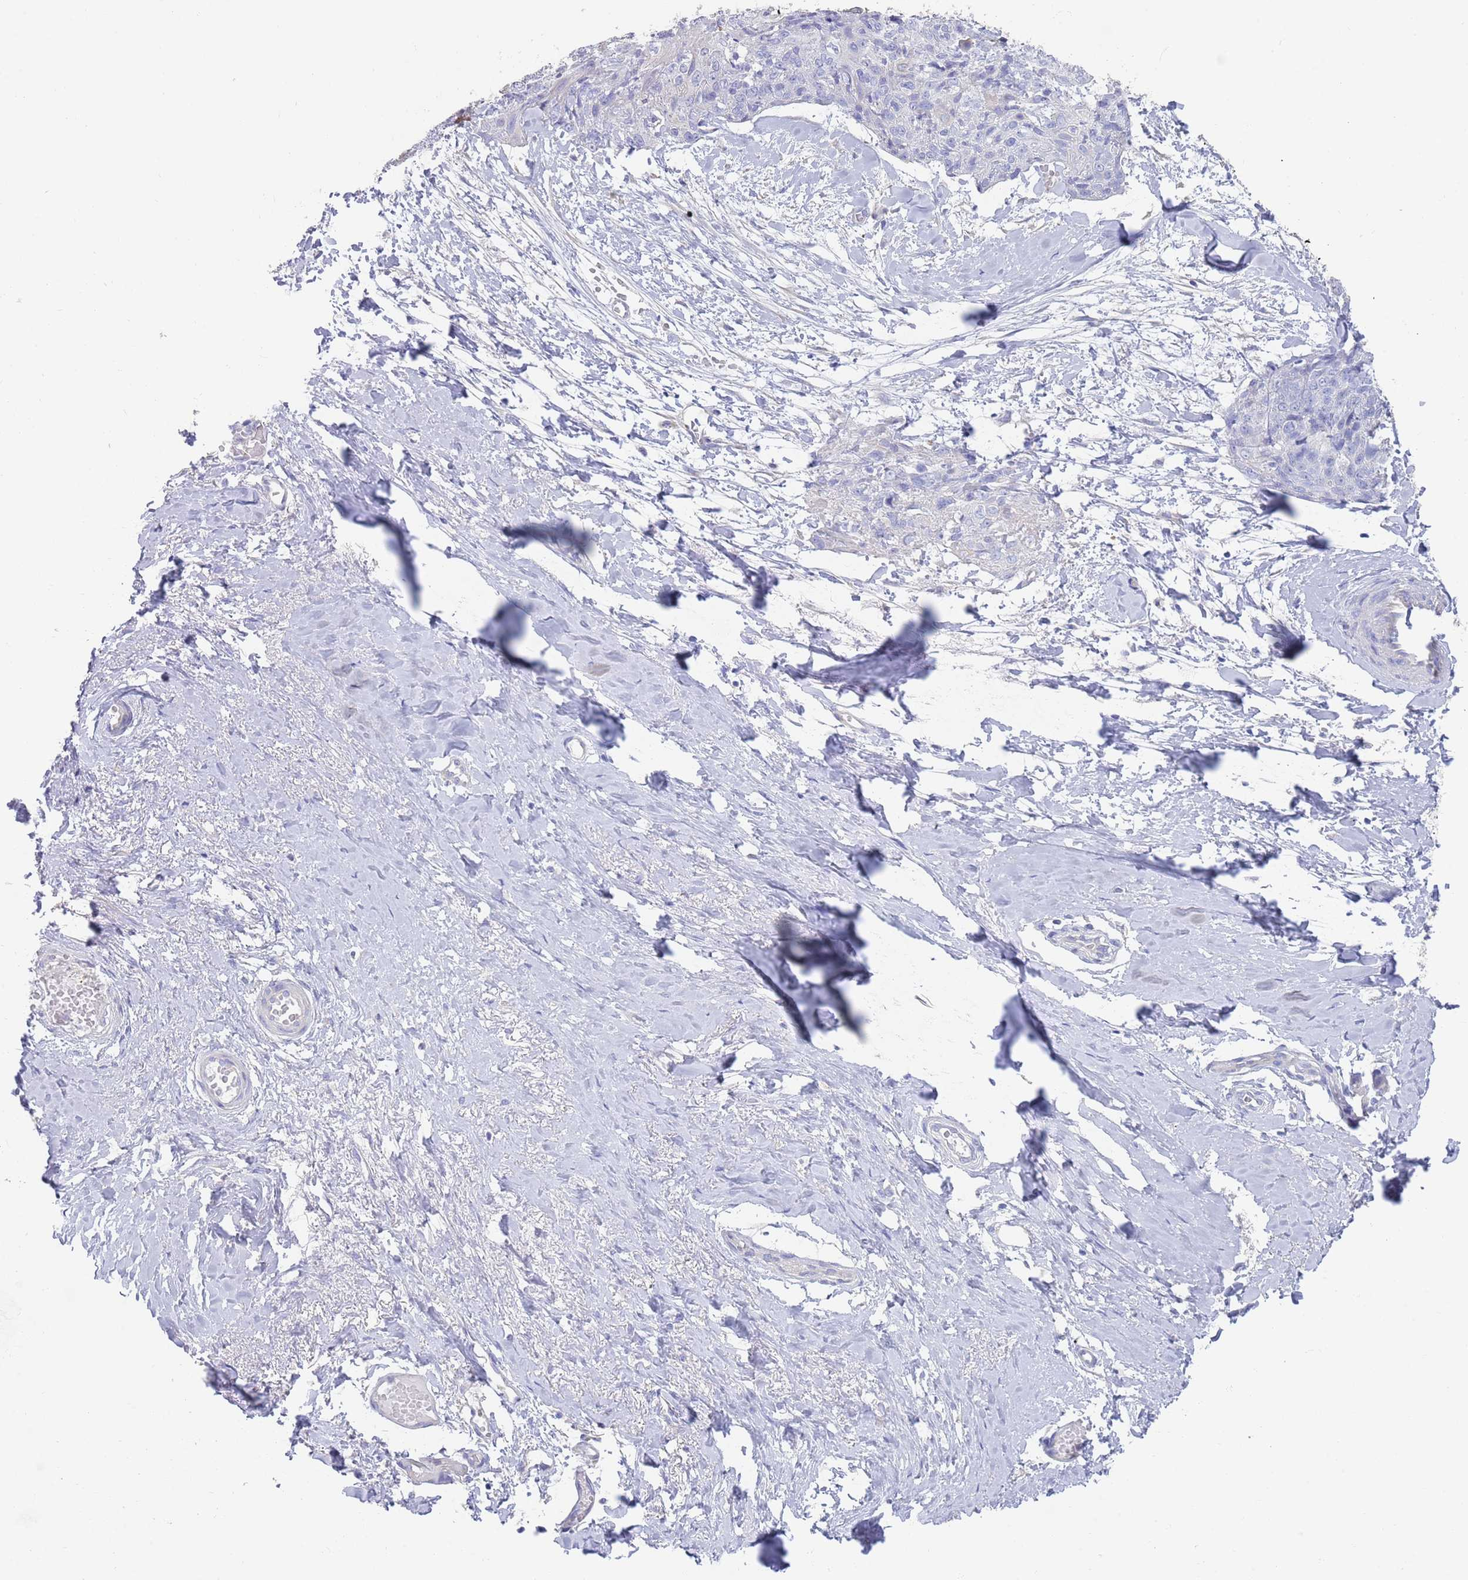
{"staining": {"intensity": "negative", "quantity": "none", "location": "none"}, "tissue": "skin cancer", "cell_type": "Tumor cells", "image_type": "cancer", "snomed": [{"axis": "morphology", "description": "Squamous cell carcinoma, NOS"}, {"axis": "topography", "description": "Skin"}, {"axis": "topography", "description": "Vulva"}], "caption": "The image reveals no staining of tumor cells in skin squamous cell carcinoma.", "gene": "CCDC149", "patient": {"sex": "female", "age": 85}}